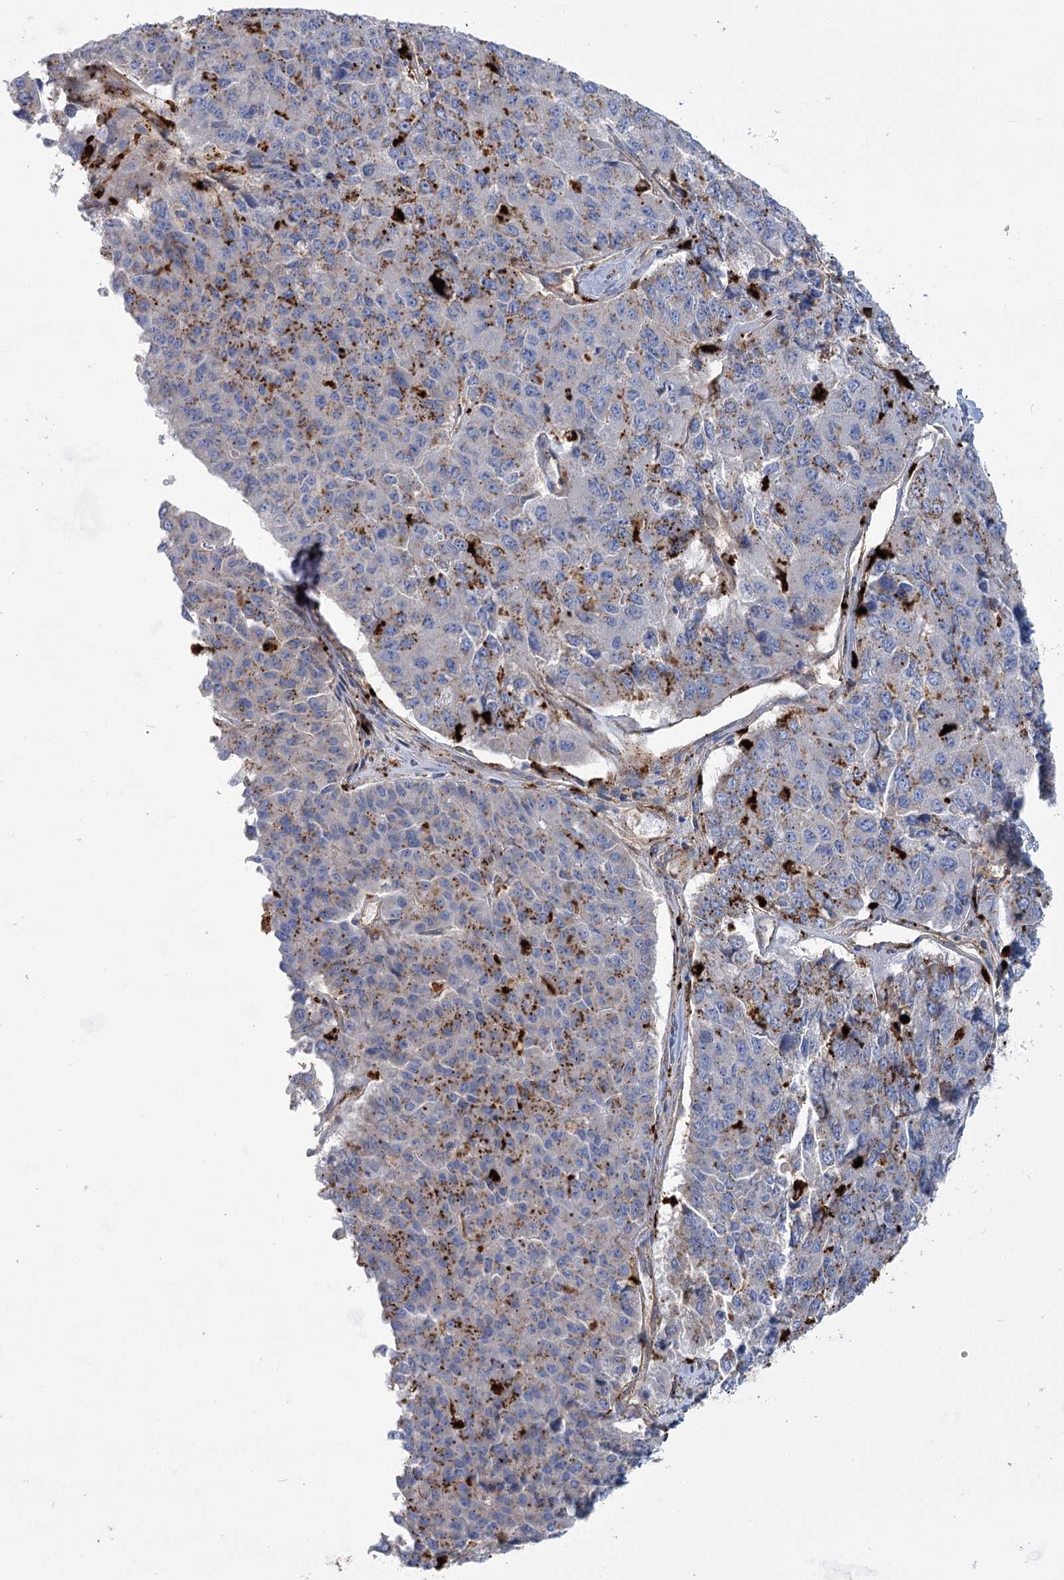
{"staining": {"intensity": "moderate", "quantity": "25%-75%", "location": "cytoplasmic/membranous"}, "tissue": "pancreatic cancer", "cell_type": "Tumor cells", "image_type": "cancer", "snomed": [{"axis": "morphology", "description": "Adenocarcinoma, NOS"}, {"axis": "topography", "description": "Pancreas"}], "caption": "DAB (3,3'-diaminobenzidine) immunohistochemical staining of pancreatic cancer (adenocarcinoma) demonstrates moderate cytoplasmic/membranous protein positivity in approximately 25%-75% of tumor cells. The staining is performed using DAB (3,3'-diaminobenzidine) brown chromogen to label protein expression. The nuclei are counter-stained blue using hematoxylin.", "gene": "GUSB", "patient": {"sex": "male", "age": 50}}